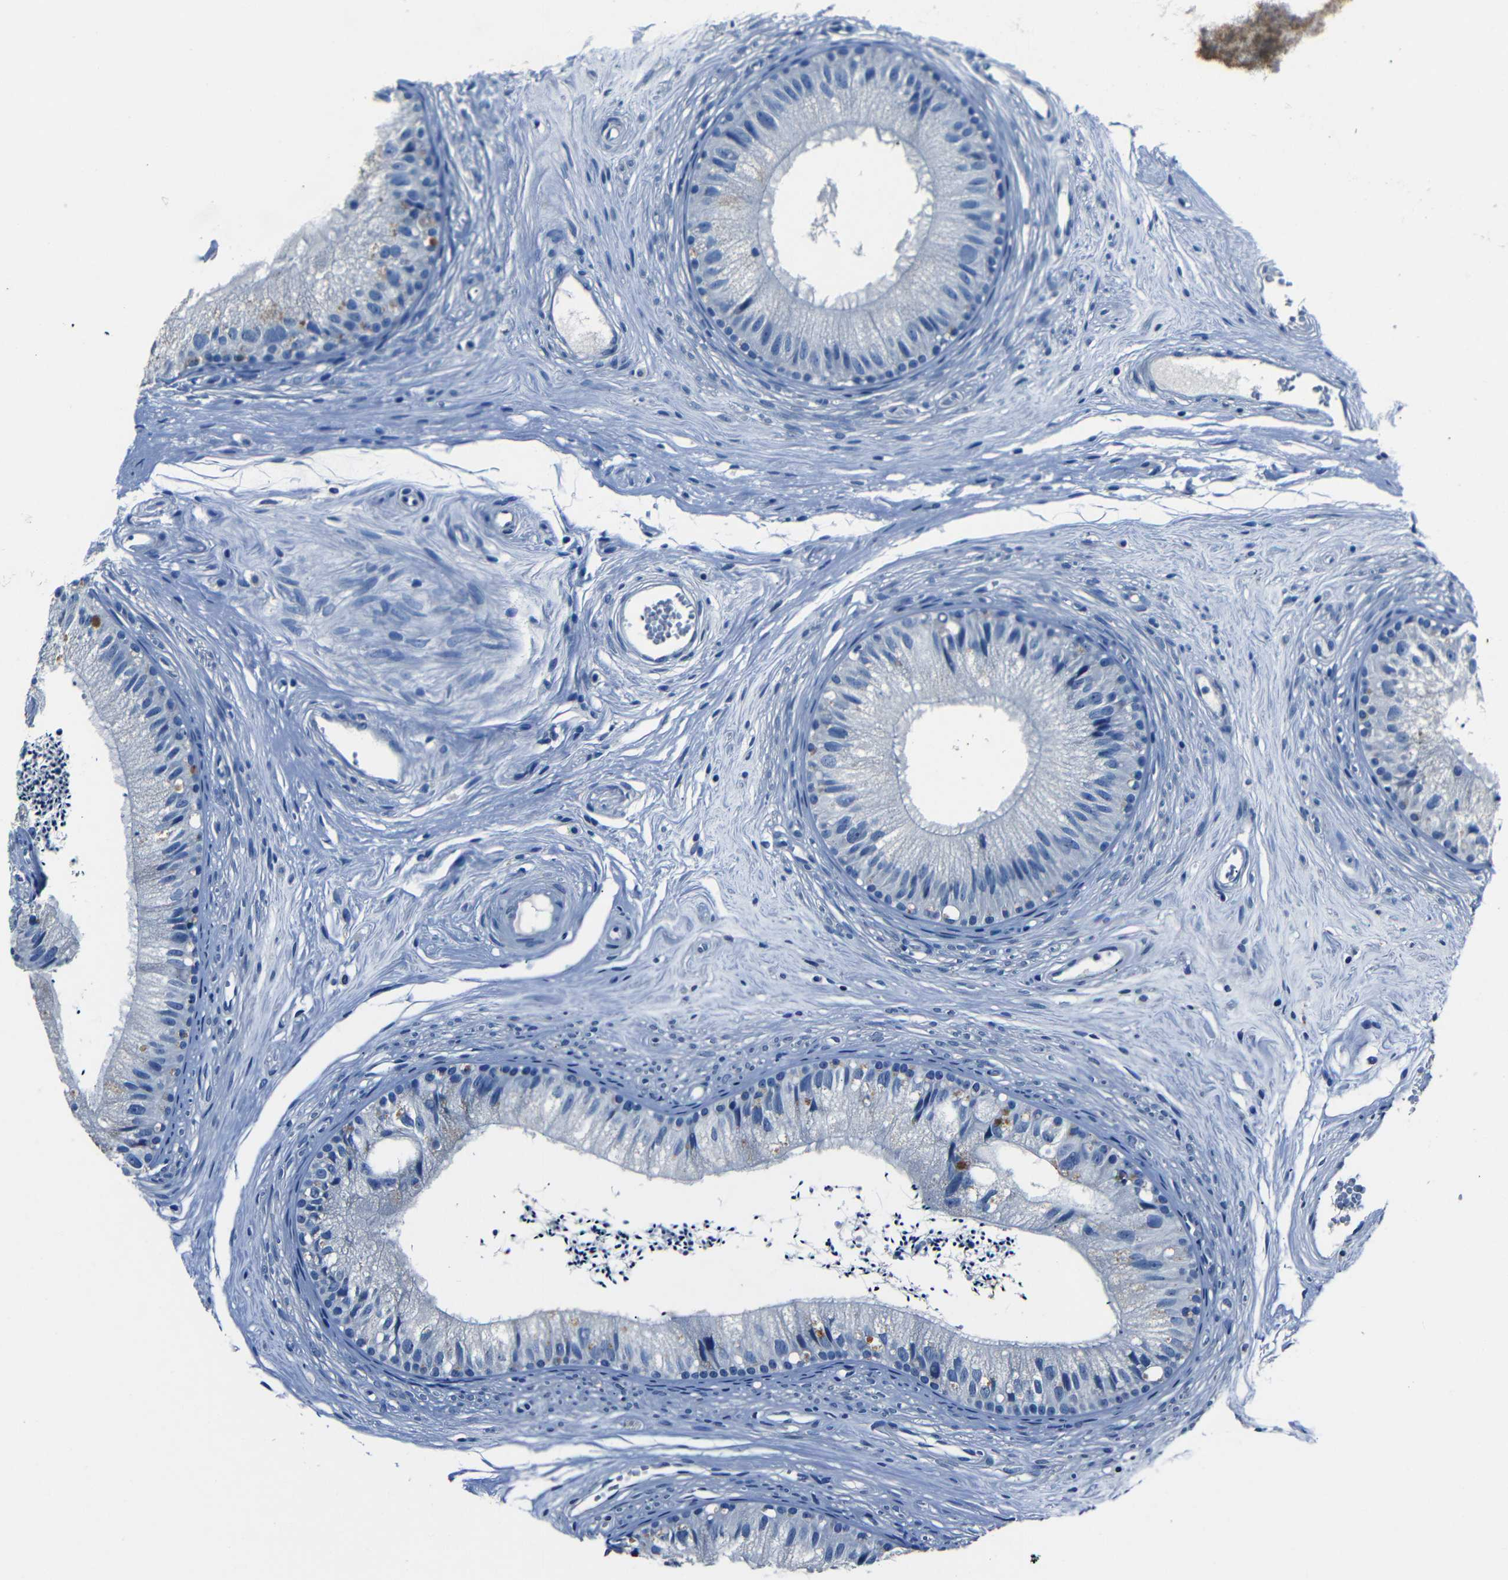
{"staining": {"intensity": "negative", "quantity": "none", "location": "none"}, "tissue": "epididymis", "cell_type": "Glandular cells", "image_type": "normal", "snomed": [{"axis": "morphology", "description": "Normal tissue, NOS"}, {"axis": "topography", "description": "Epididymis"}], "caption": "Protein analysis of benign epididymis exhibits no significant expression in glandular cells. (DAB immunohistochemistry with hematoxylin counter stain).", "gene": "NCMAP", "patient": {"sex": "male", "age": 56}}